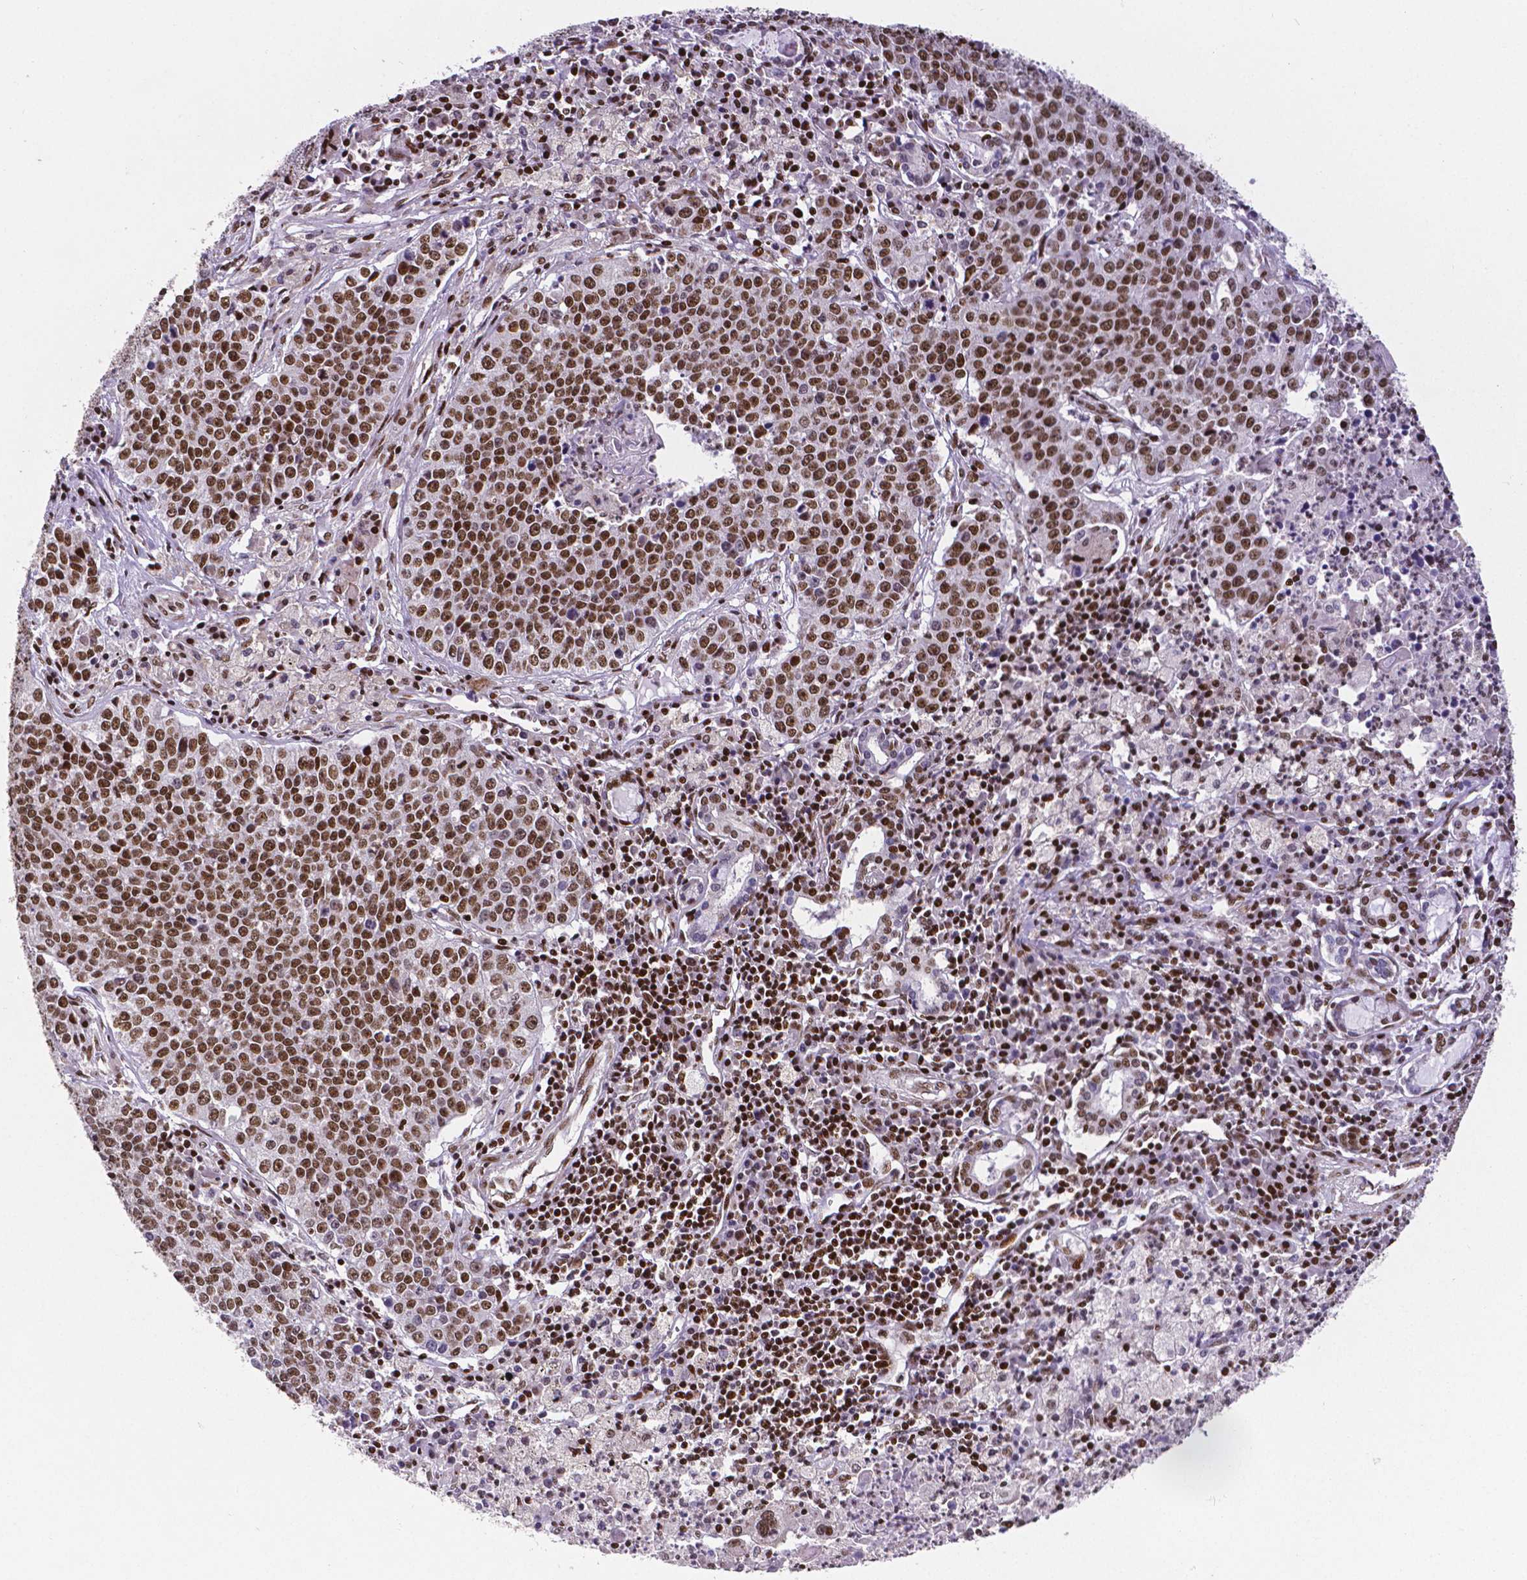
{"staining": {"intensity": "moderate", "quantity": ">75%", "location": "nuclear"}, "tissue": "lung cancer", "cell_type": "Tumor cells", "image_type": "cancer", "snomed": [{"axis": "morphology", "description": "Squamous cell carcinoma, NOS"}, {"axis": "morphology", "description": "Squamous cell carcinoma, metastatic, NOS"}, {"axis": "topography", "description": "Lung"}, {"axis": "topography", "description": "Pleura, NOS"}], "caption": "Lung cancer stained for a protein exhibits moderate nuclear positivity in tumor cells. Nuclei are stained in blue.", "gene": "CTCF", "patient": {"sex": "male", "age": 72}}